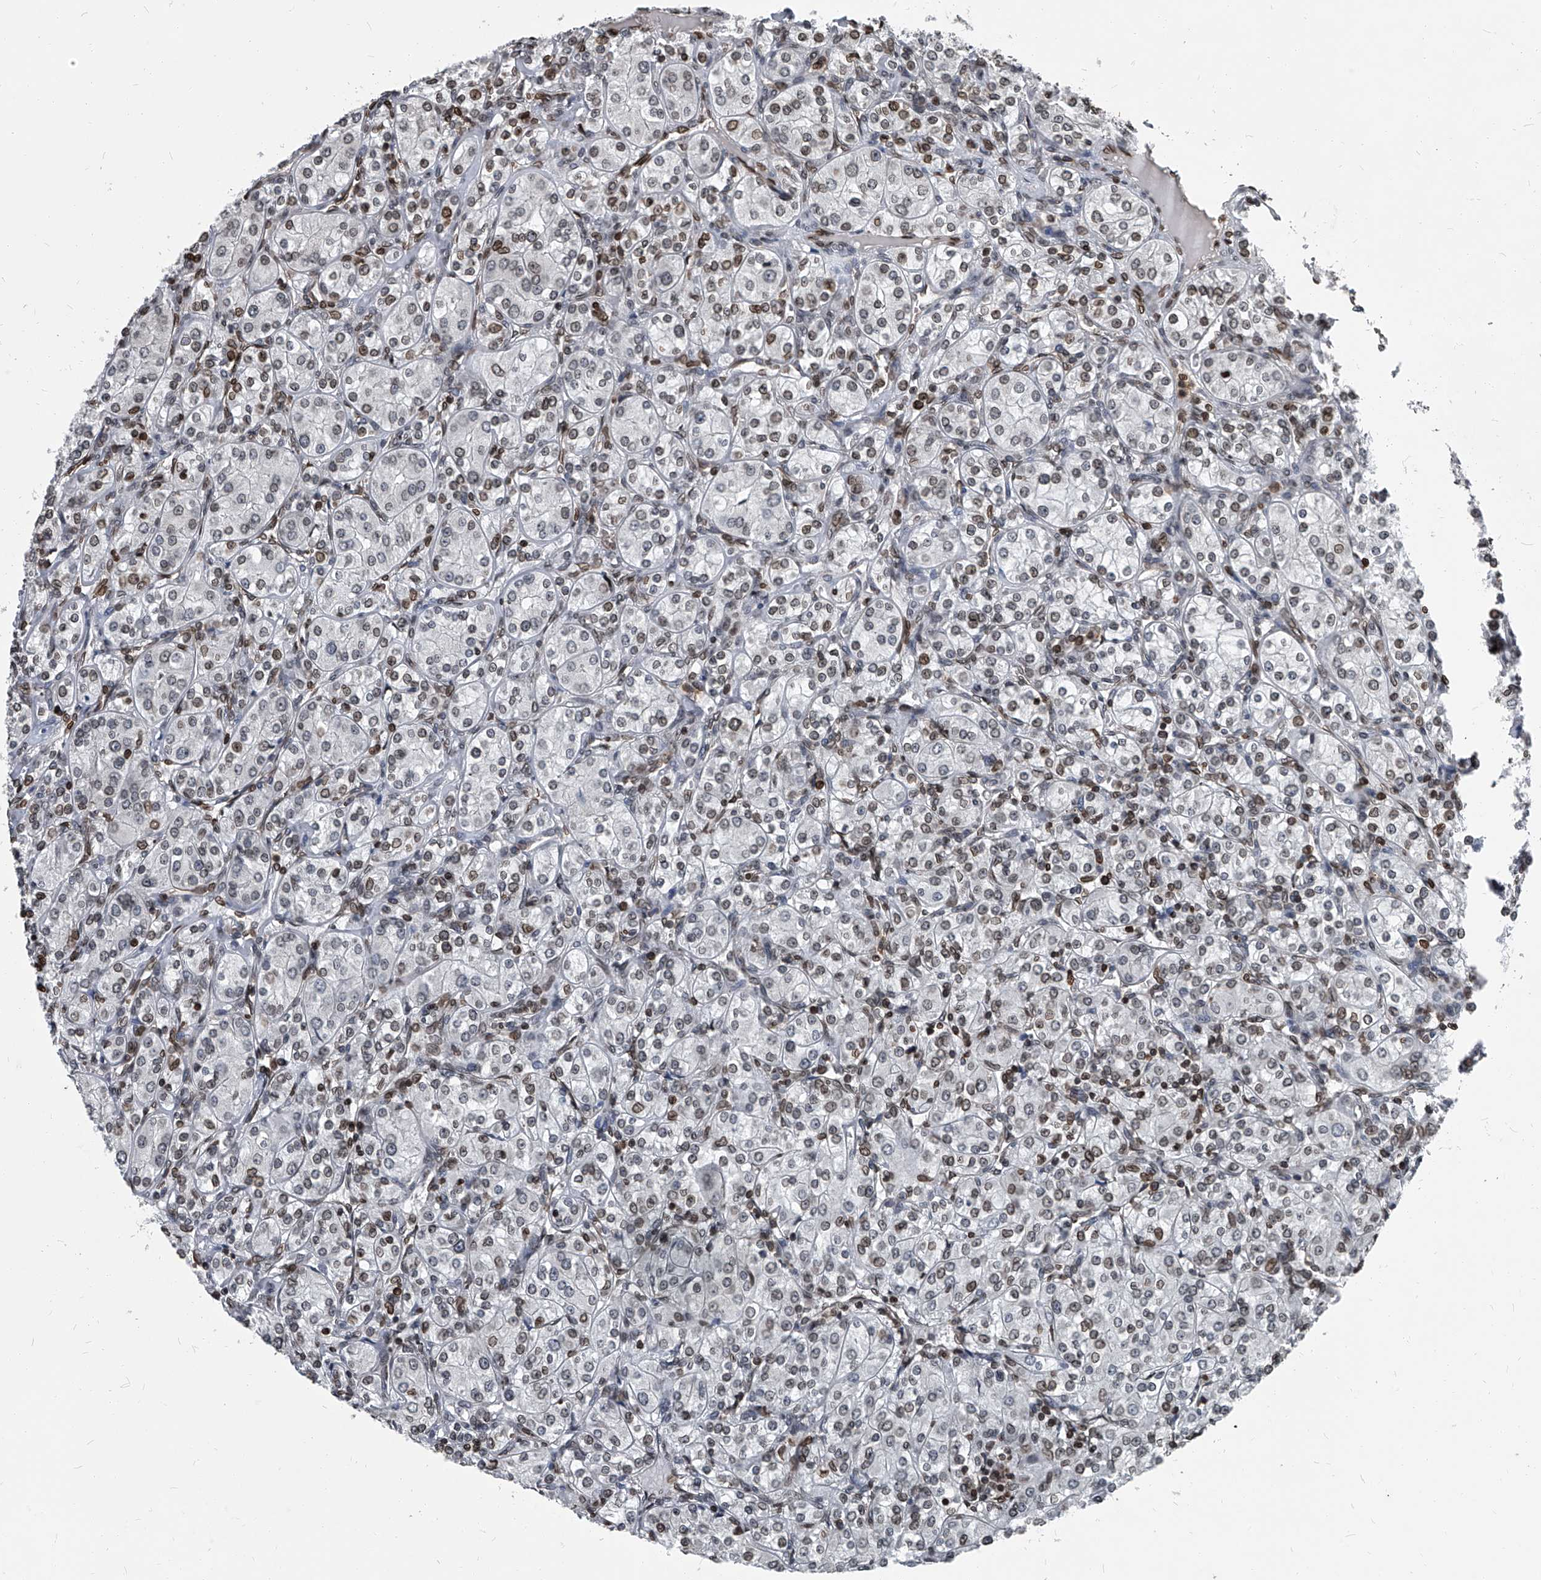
{"staining": {"intensity": "moderate", "quantity": "<25%", "location": "cytoplasmic/membranous,nuclear"}, "tissue": "renal cancer", "cell_type": "Tumor cells", "image_type": "cancer", "snomed": [{"axis": "morphology", "description": "Adenocarcinoma, NOS"}, {"axis": "topography", "description": "Kidney"}], "caption": "Brown immunohistochemical staining in human adenocarcinoma (renal) displays moderate cytoplasmic/membranous and nuclear positivity in approximately <25% of tumor cells.", "gene": "PHF20", "patient": {"sex": "male", "age": 77}}